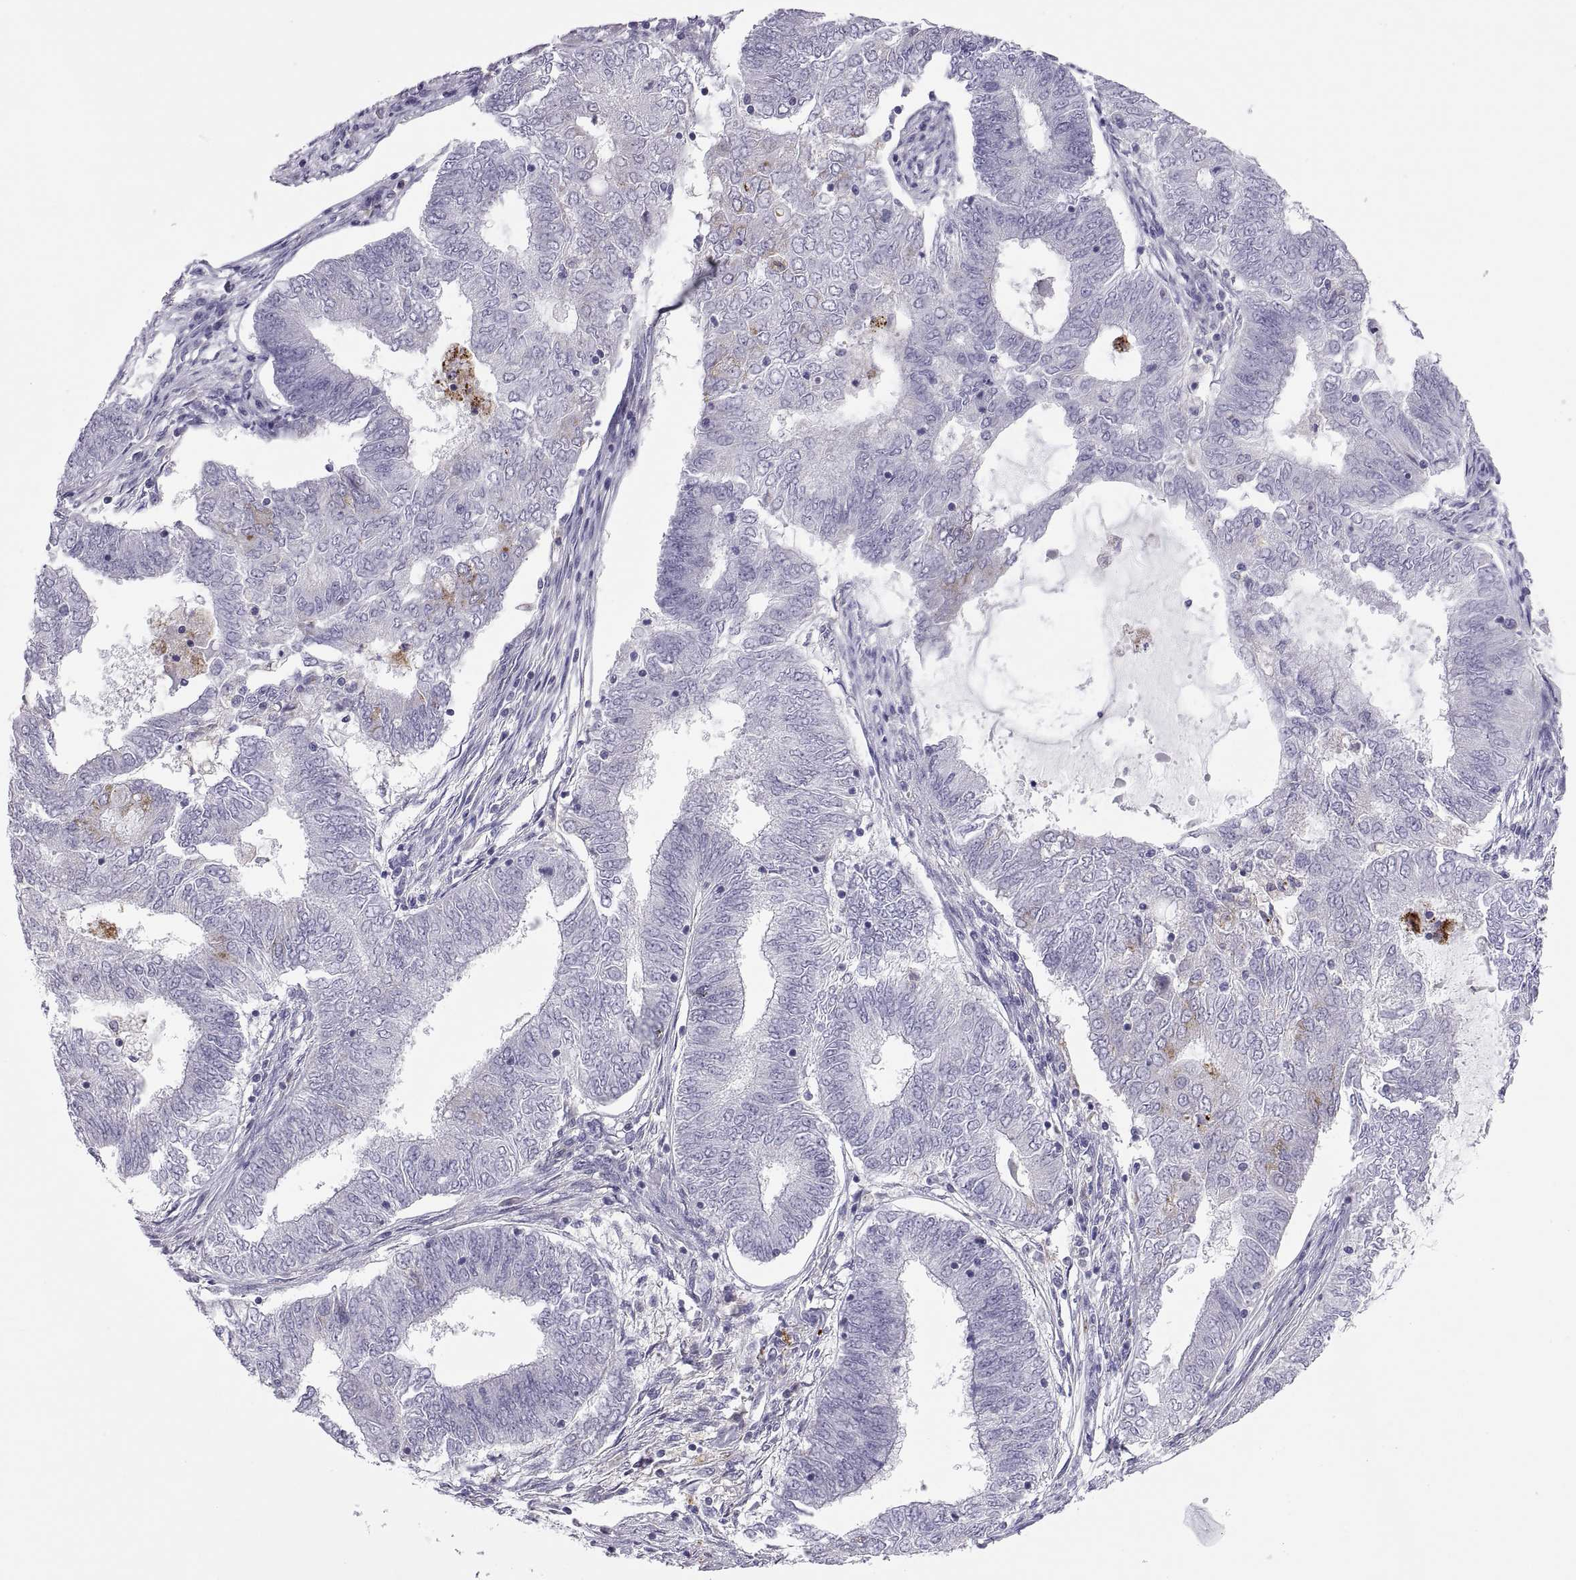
{"staining": {"intensity": "negative", "quantity": "none", "location": "none"}, "tissue": "endometrial cancer", "cell_type": "Tumor cells", "image_type": "cancer", "snomed": [{"axis": "morphology", "description": "Adenocarcinoma, NOS"}, {"axis": "topography", "description": "Endometrium"}], "caption": "This micrograph is of endometrial adenocarcinoma stained with immunohistochemistry to label a protein in brown with the nuclei are counter-stained blue. There is no staining in tumor cells.", "gene": "RGS19", "patient": {"sex": "female", "age": 62}}